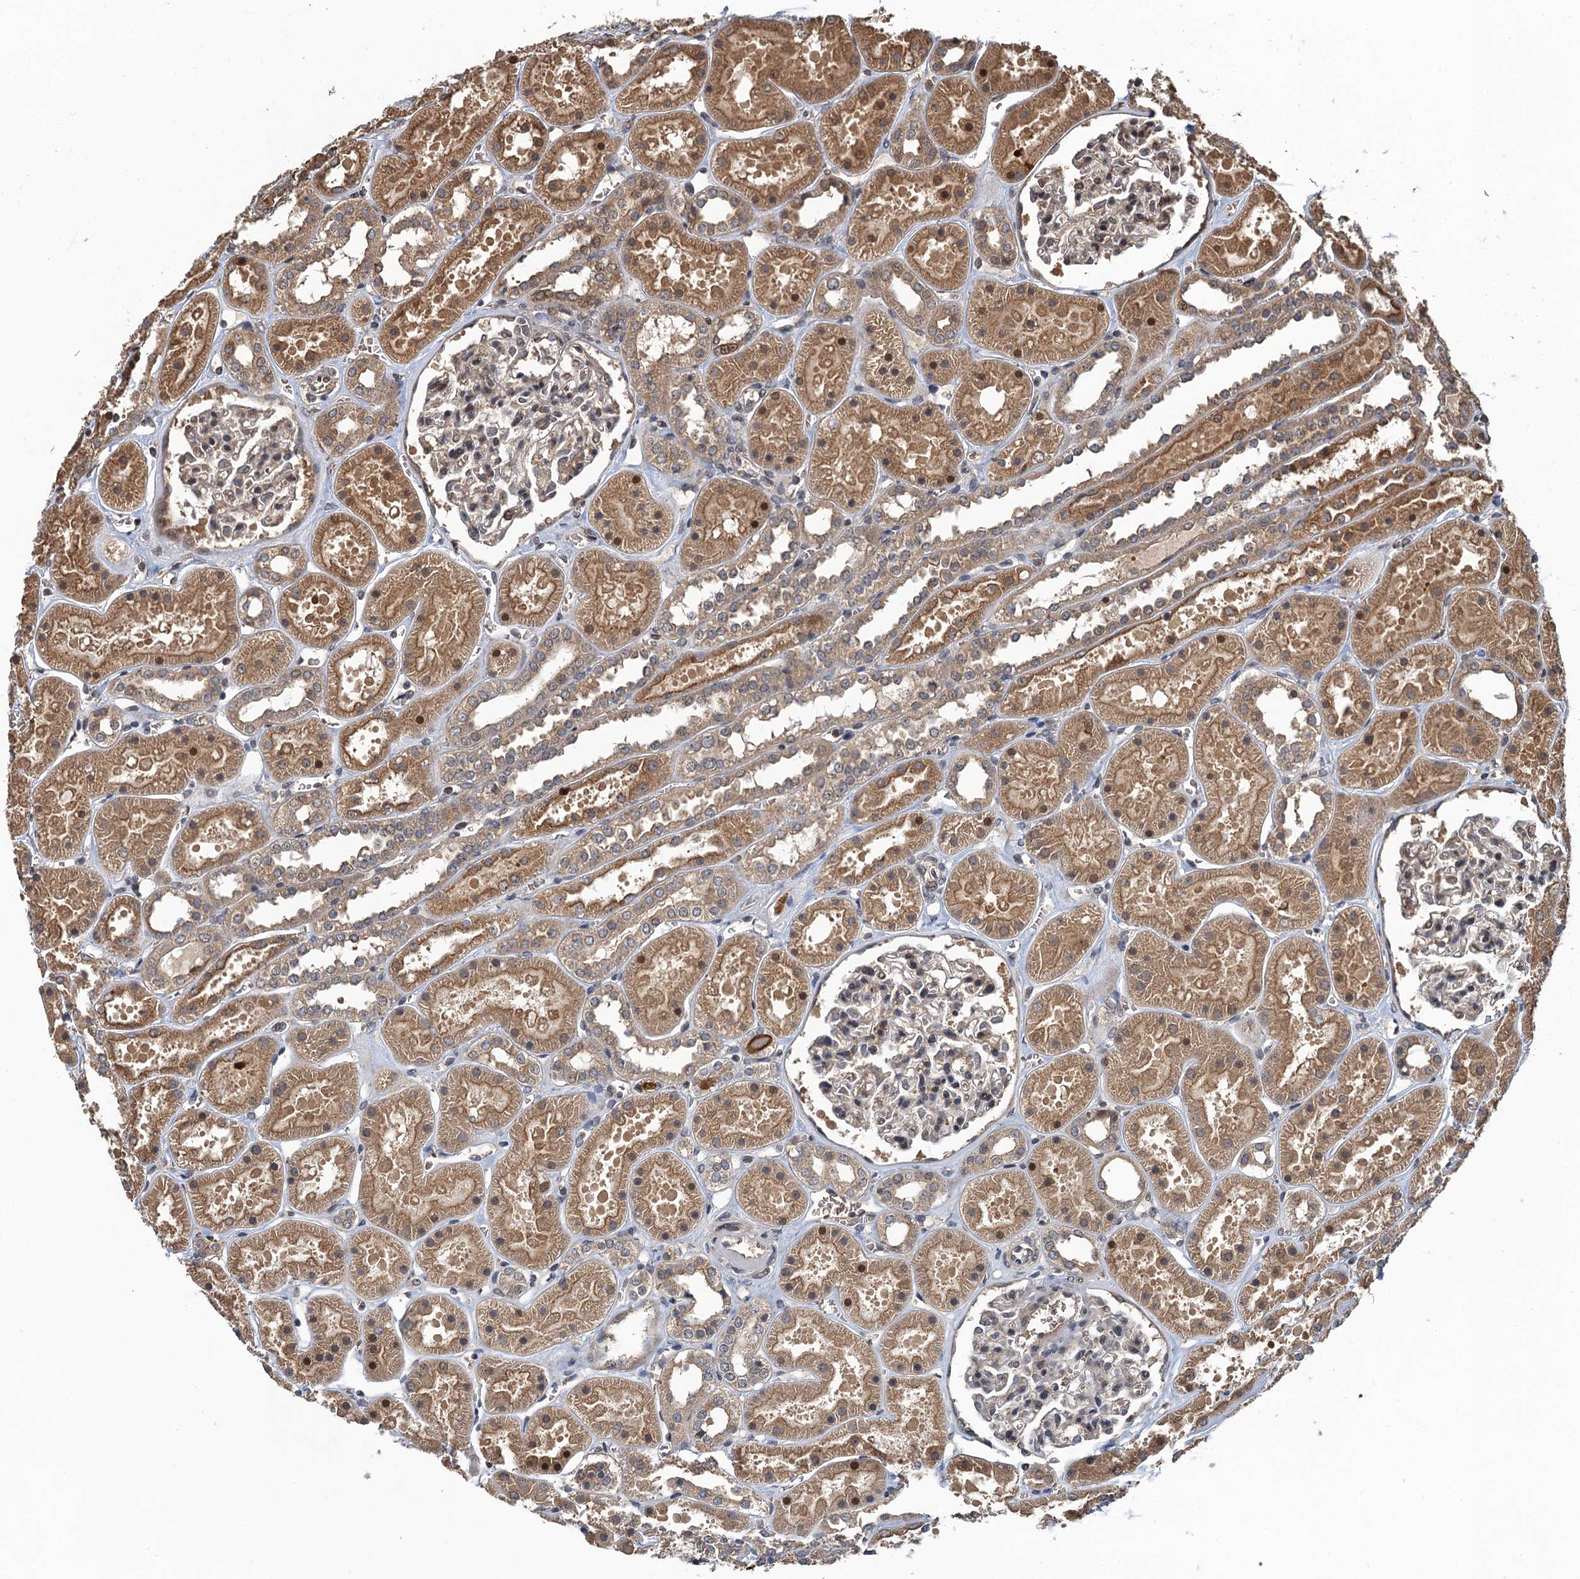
{"staining": {"intensity": "moderate", "quantity": "<25%", "location": "cytoplasmic/membranous"}, "tissue": "kidney", "cell_type": "Cells in glomeruli", "image_type": "normal", "snomed": [{"axis": "morphology", "description": "Normal tissue, NOS"}, {"axis": "topography", "description": "Kidney"}], "caption": "Immunohistochemical staining of normal human kidney shows <25% levels of moderate cytoplasmic/membranous protein expression in approximately <25% of cells in glomeruli. The staining was performed using DAB, with brown indicating positive protein expression. Nuclei are stained blue with hematoxylin.", "gene": "SNX32", "patient": {"sex": "female", "age": 41}}